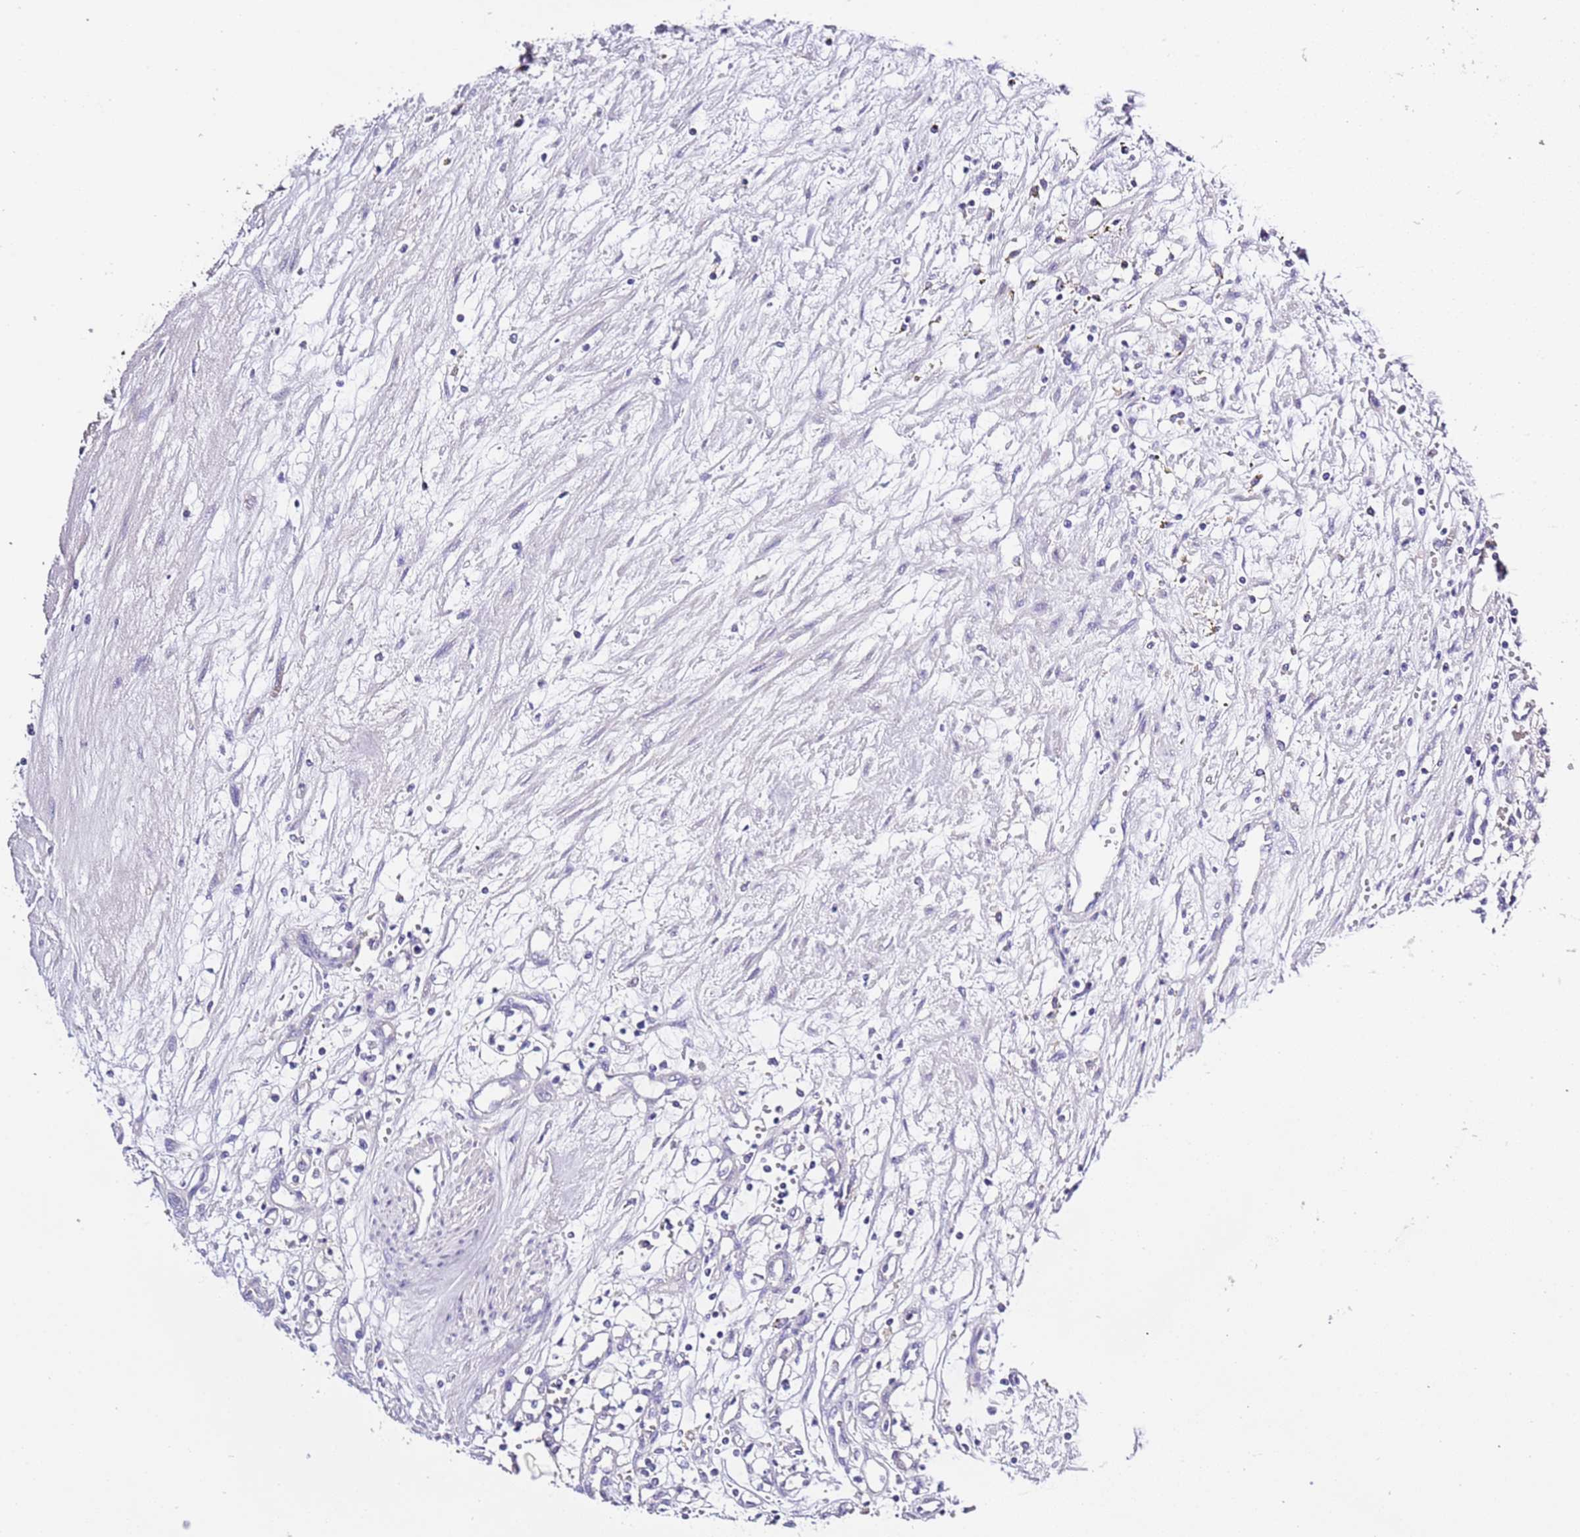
{"staining": {"intensity": "negative", "quantity": "none", "location": "none"}, "tissue": "renal cancer", "cell_type": "Tumor cells", "image_type": "cancer", "snomed": [{"axis": "morphology", "description": "Adenocarcinoma, NOS"}, {"axis": "topography", "description": "Kidney"}], "caption": "Immunohistochemistry photomicrograph of neoplastic tissue: human adenocarcinoma (renal) stained with DAB reveals no significant protein positivity in tumor cells.", "gene": "STIP1", "patient": {"sex": "male", "age": 59}}